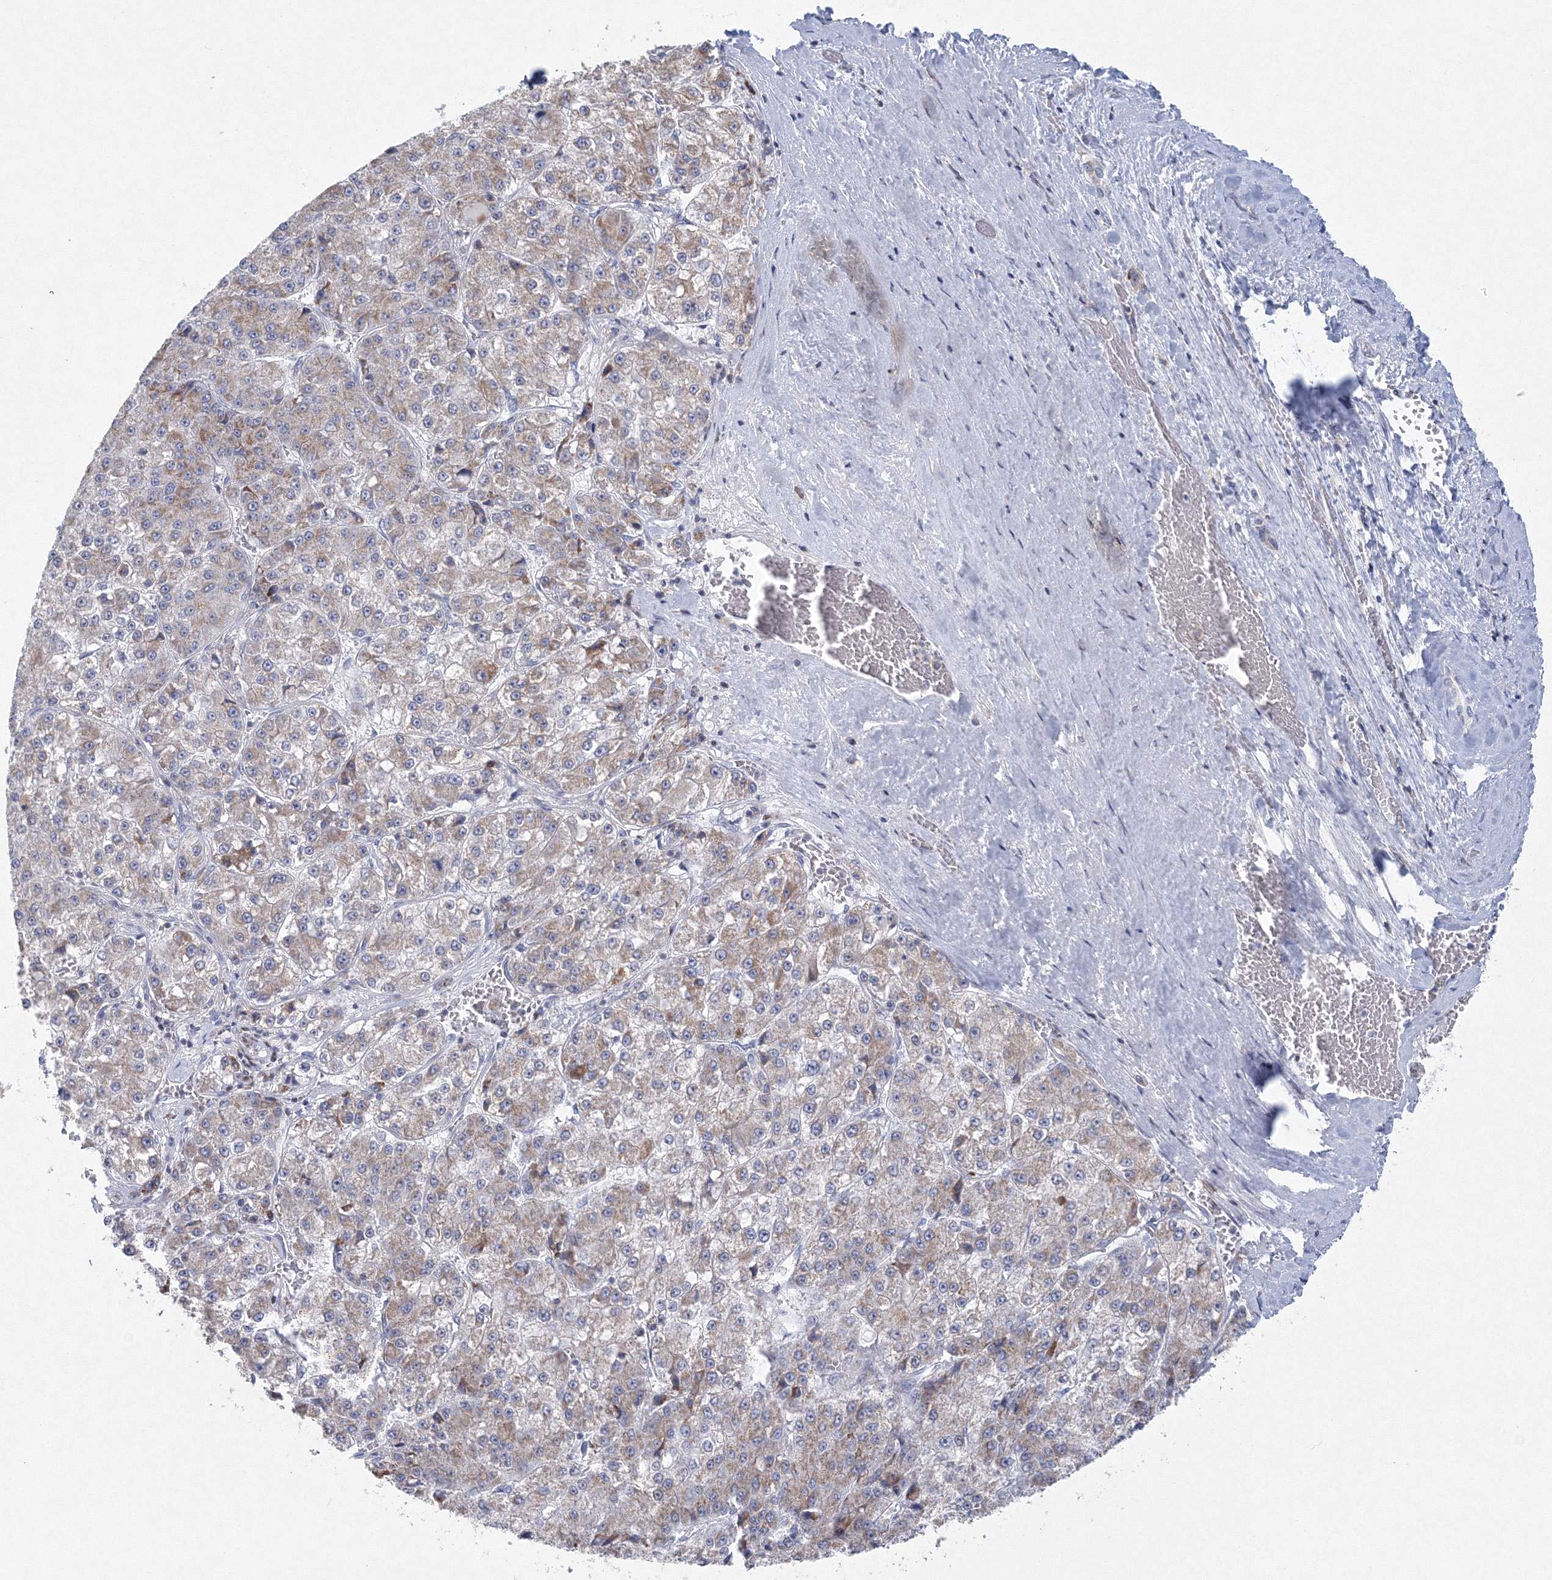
{"staining": {"intensity": "weak", "quantity": "25%-75%", "location": "cytoplasmic/membranous"}, "tissue": "liver cancer", "cell_type": "Tumor cells", "image_type": "cancer", "snomed": [{"axis": "morphology", "description": "Carcinoma, Hepatocellular, NOS"}, {"axis": "topography", "description": "Liver"}], "caption": "The image shows immunohistochemical staining of liver cancer. There is weak cytoplasmic/membranous expression is present in about 25%-75% of tumor cells.", "gene": "NIPAL1", "patient": {"sex": "female", "age": 73}}